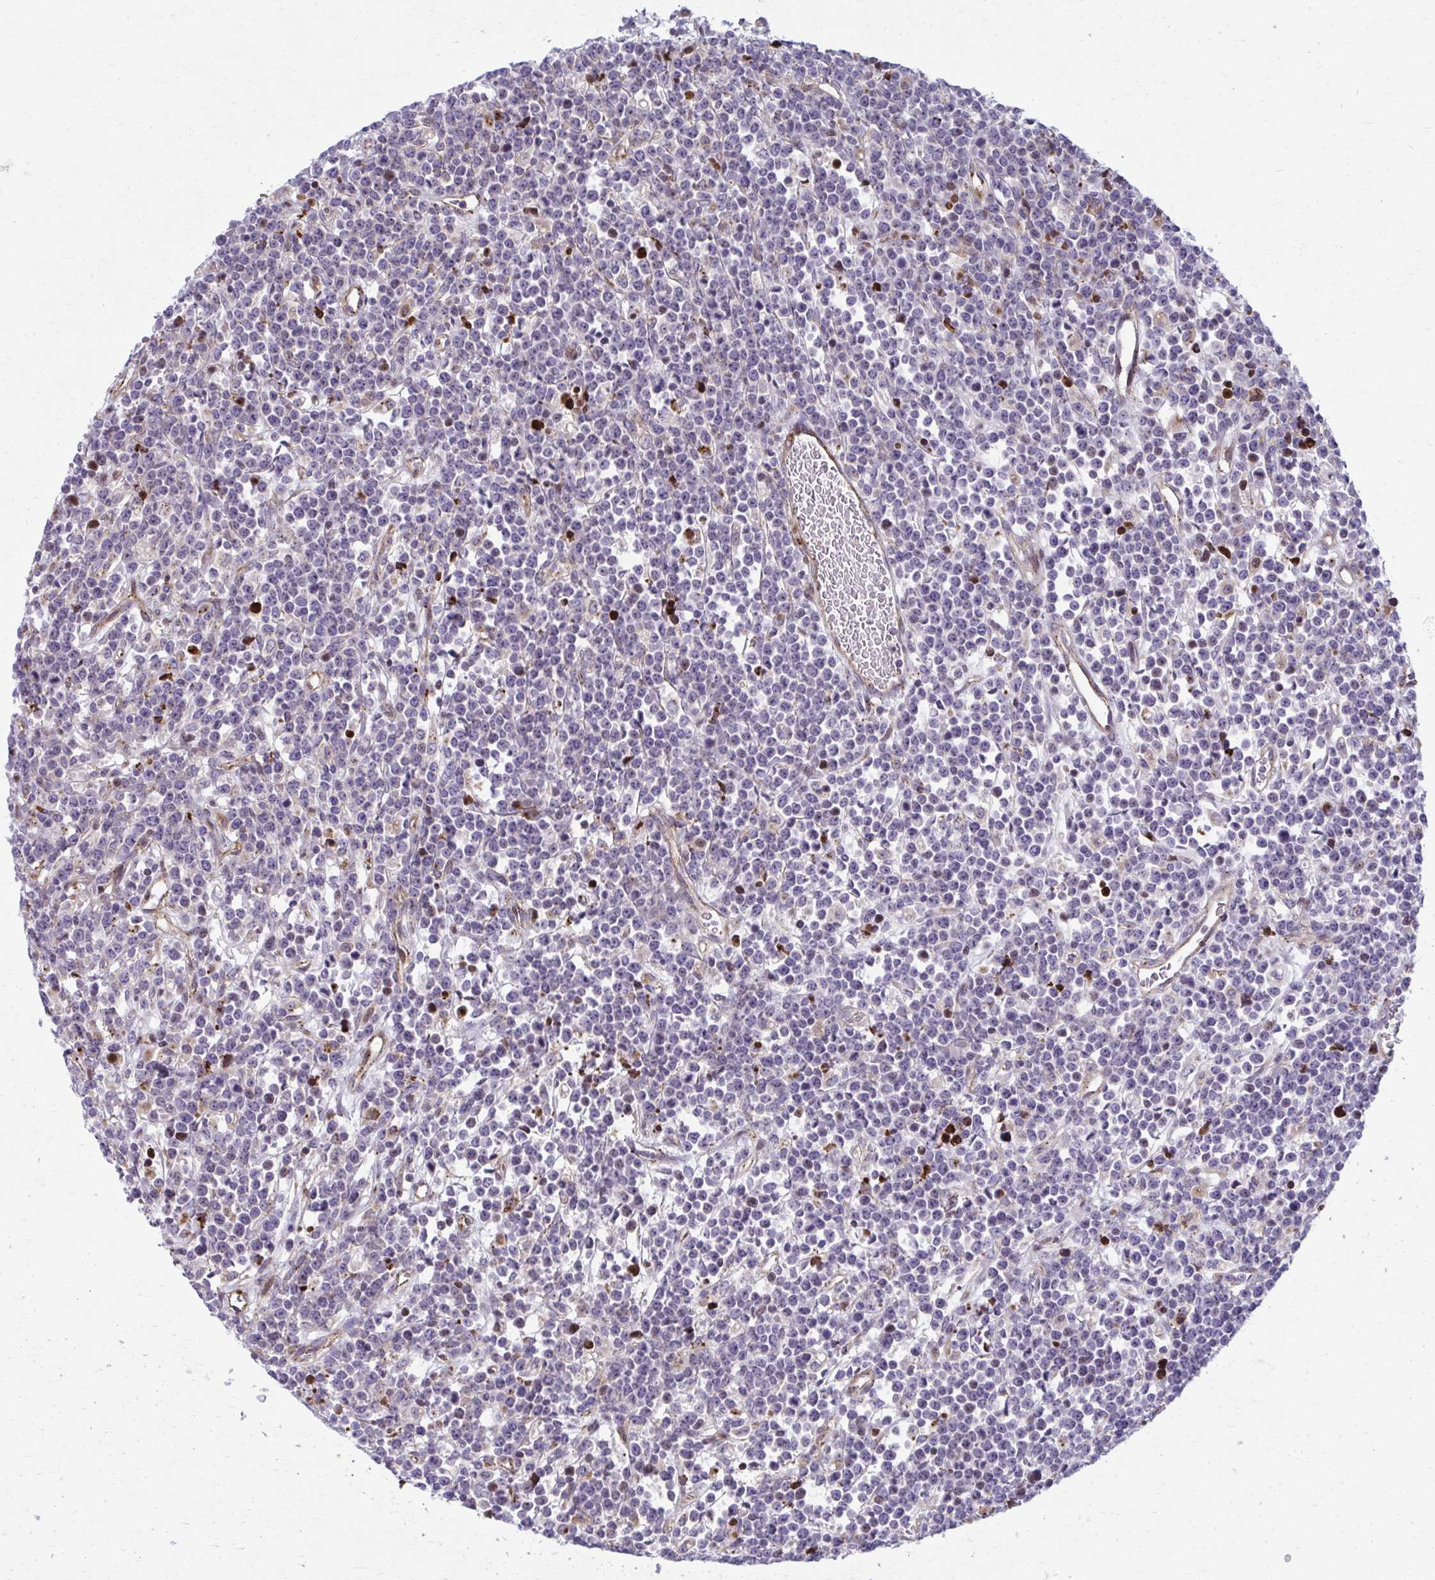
{"staining": {"intensity": "negative", "quantity": "none", "location": "none"}, "tissue": "lymphoma", "cell_type": "Tumor cells", "image_type": "cancer", "snomed": [{"axis": "morphology", "description": "Malignant lymphoma, non-Hodgkin's type, High grade"}, {"axis": "topography", "description": "Ovary"}], "caption": "This histopathology image is of lymphoma stained with immunohistochemistry to label a protein in brown with the nuclei are counter-stained blue. There is no staining in tumor cells. The staining is performed using DAB brown chromogen with nuclei counter-stained in using hematoxylin.", "gene": "LRRC4B", "patient": {"sex": "female", "age": 56}}